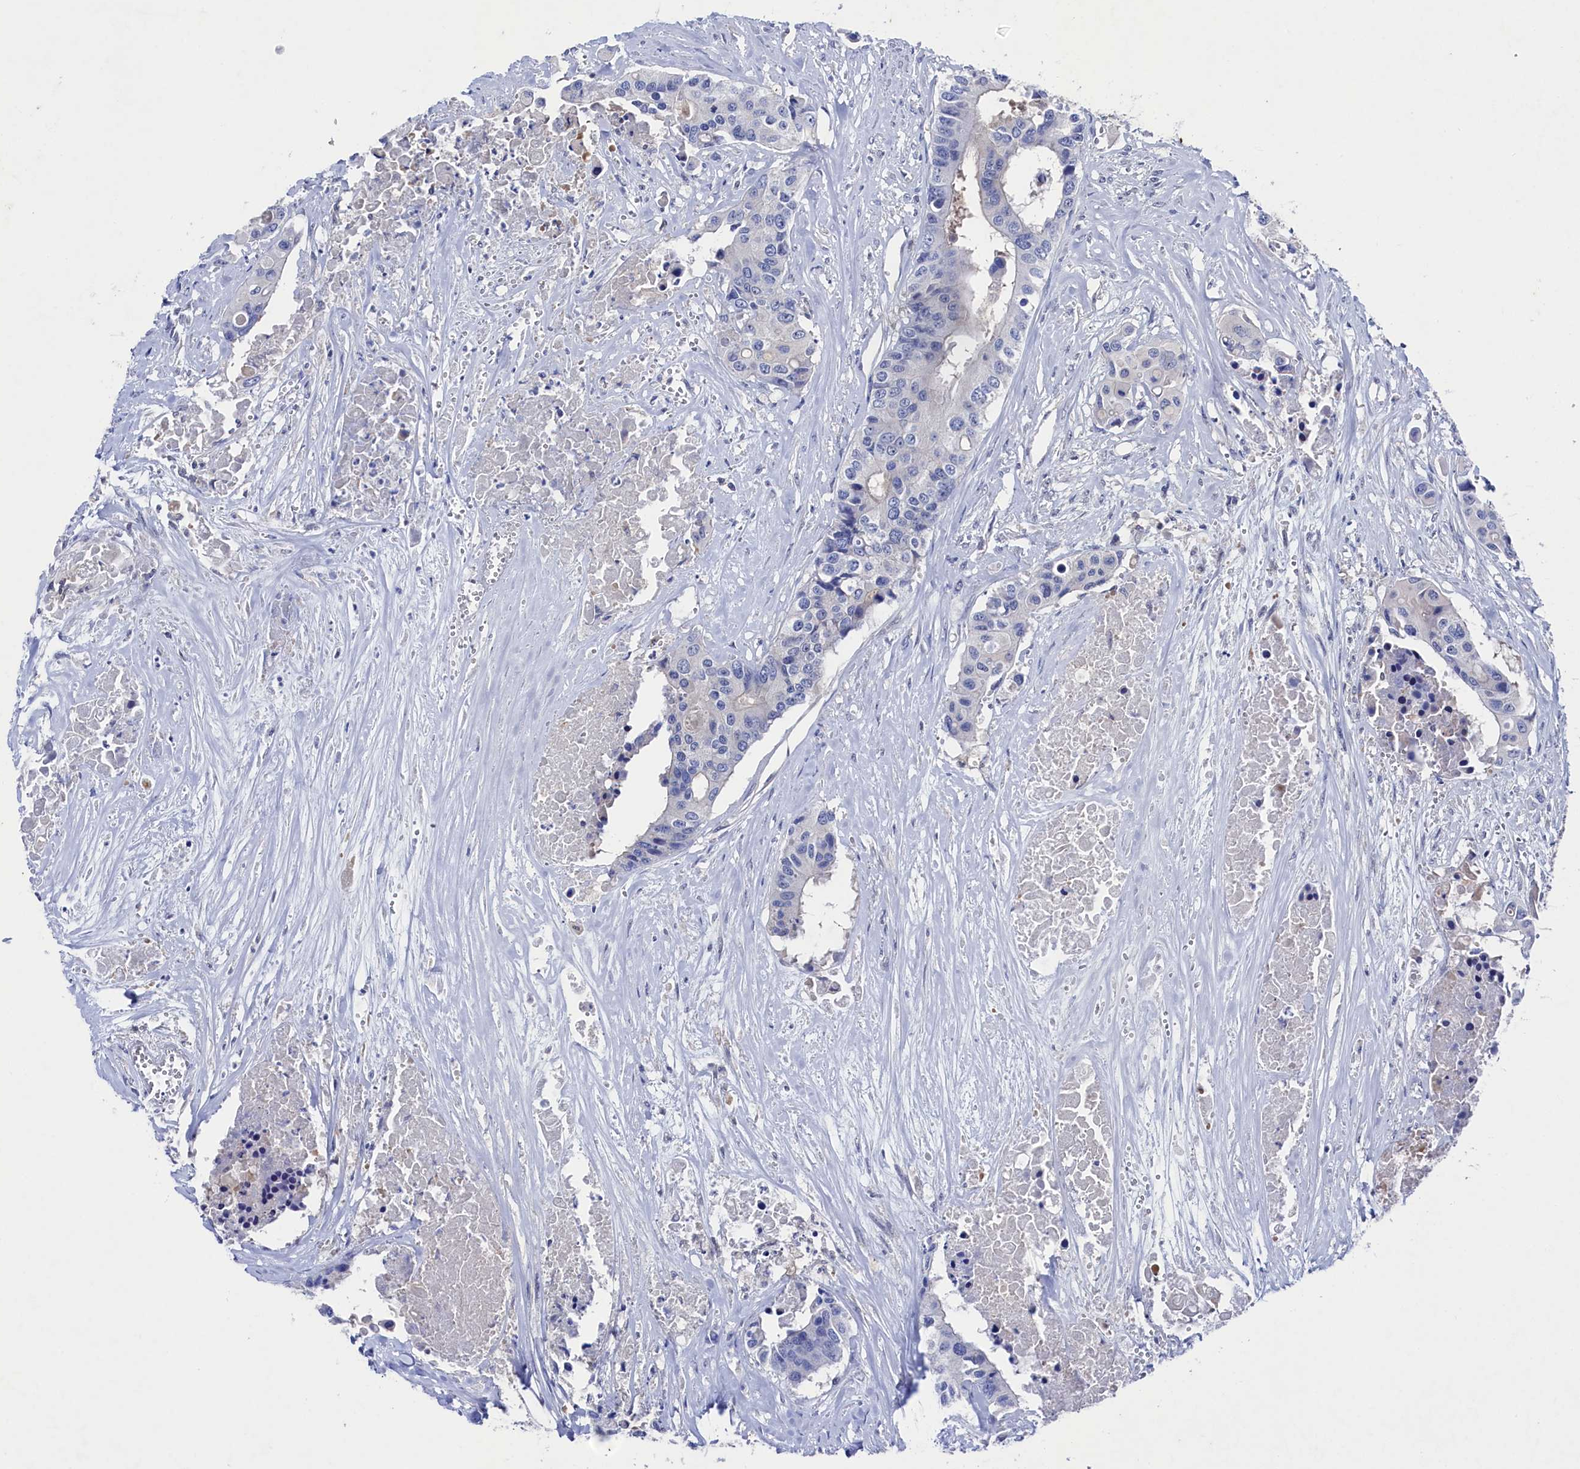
{"staining": {"intensity": "negative", "quantity": "none", "location": "none"}, "tissue": "colorectal cancer", "cell_type": "Tumor cells", "image_type": "cancer", "snomed": [{"axis": "morphology", "description": "Adenocarcinoma, NOS"}, {"axis": "topography", "description": "Colon"}], "caption": "An image of colorectal cancer (adenocarcinoma) stained for a protein displays no brown staining in tumor cells.", "gene": "RNH1", "patient": {"sex": "male", "age": 77}}